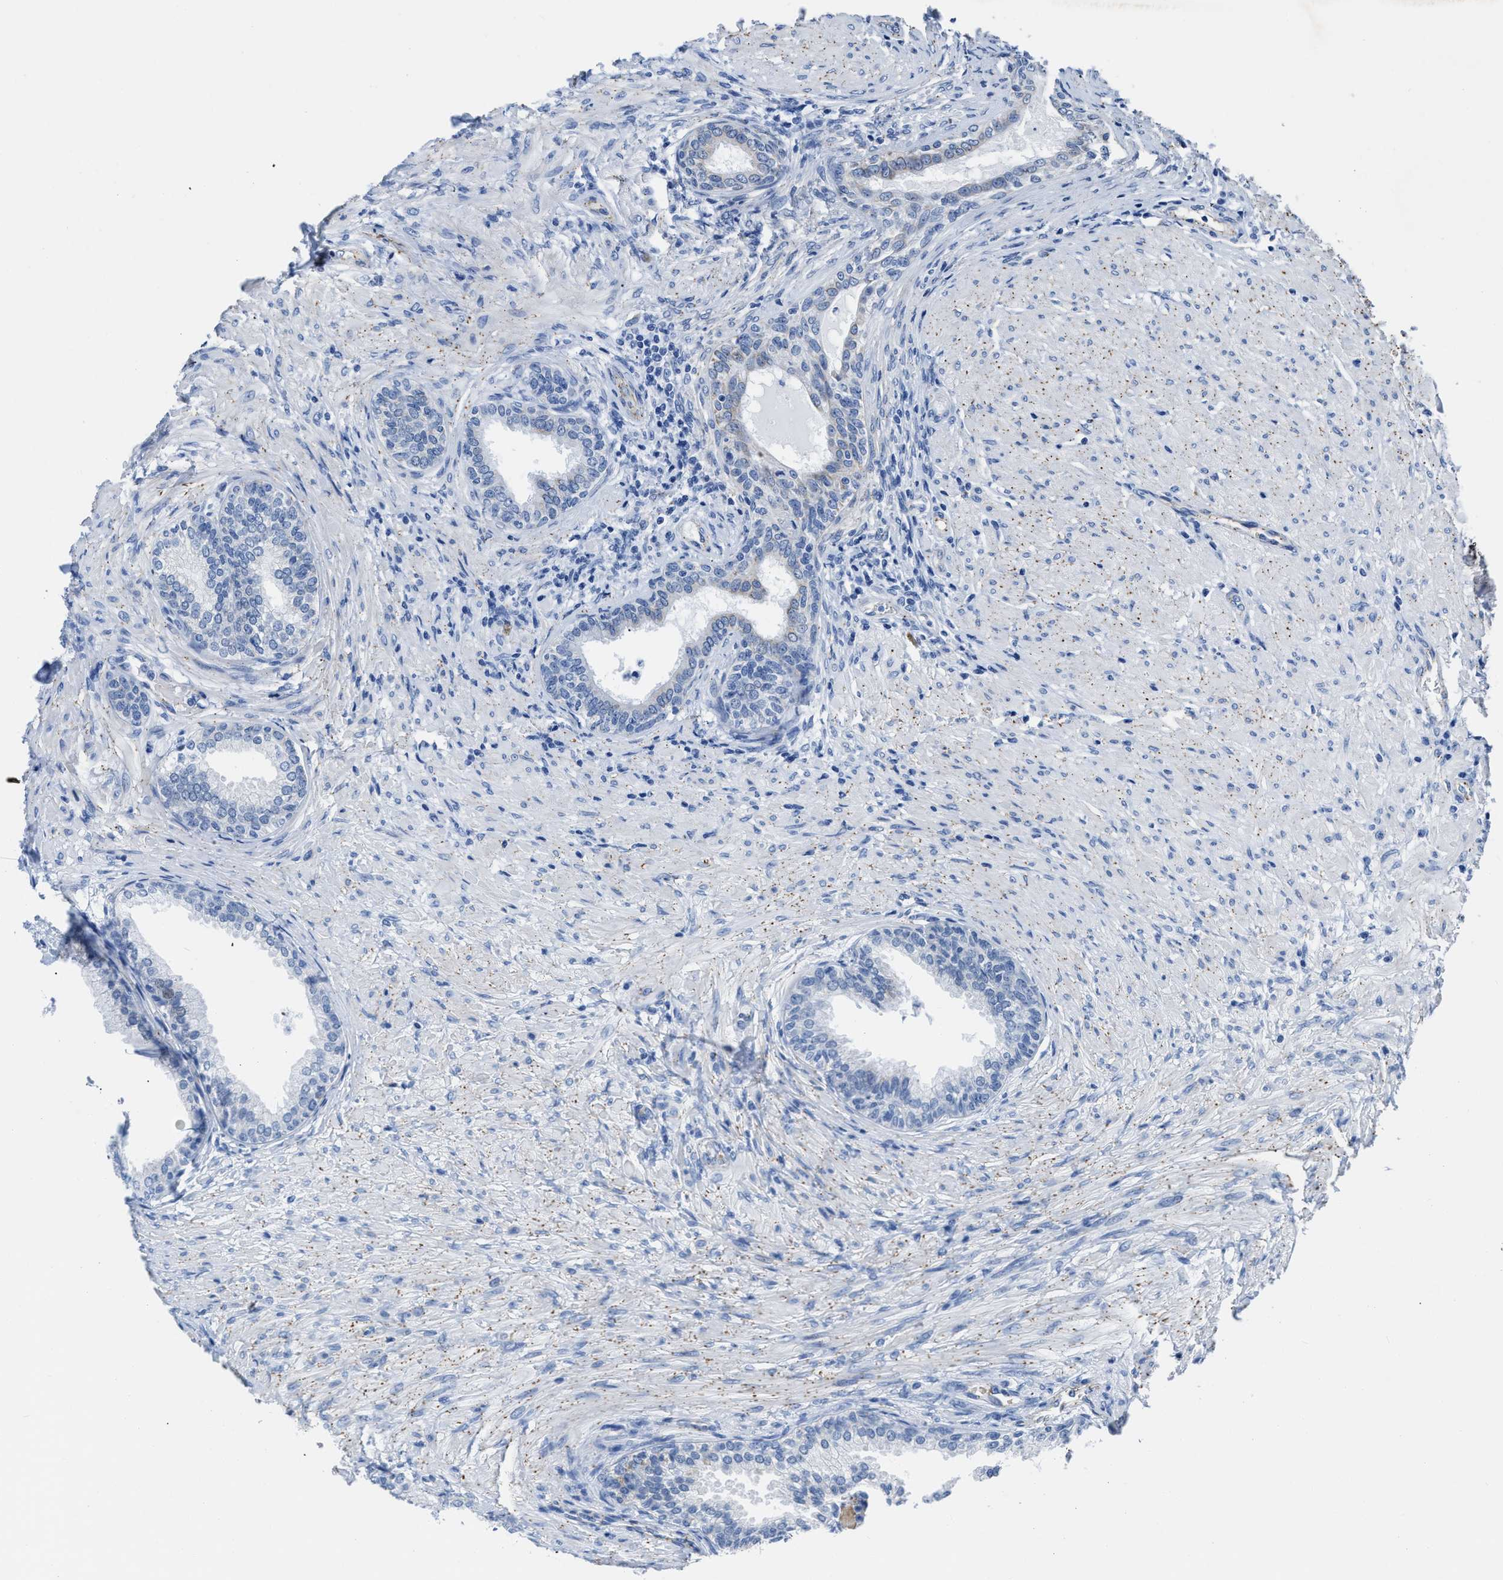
{"staining": {"intensity": "moderate", "quantity": "<25%", "location": "nuclear"}, "tissue": "prostate", "cell_type": "Glandular cells", "image_type": "normal", "snomed": [{"axis": "morphology", "description": "Normal tissue, NOS"}, {"axis": "topography", "description": "Prostate"}], "caption": "The micrograph reveals staining of normal prostate, revealing moderate nuclear protein staining (brown color) within glandular cells.", "gene": "KCNMB3", "patient": {"sex": "male", "age": 76}}